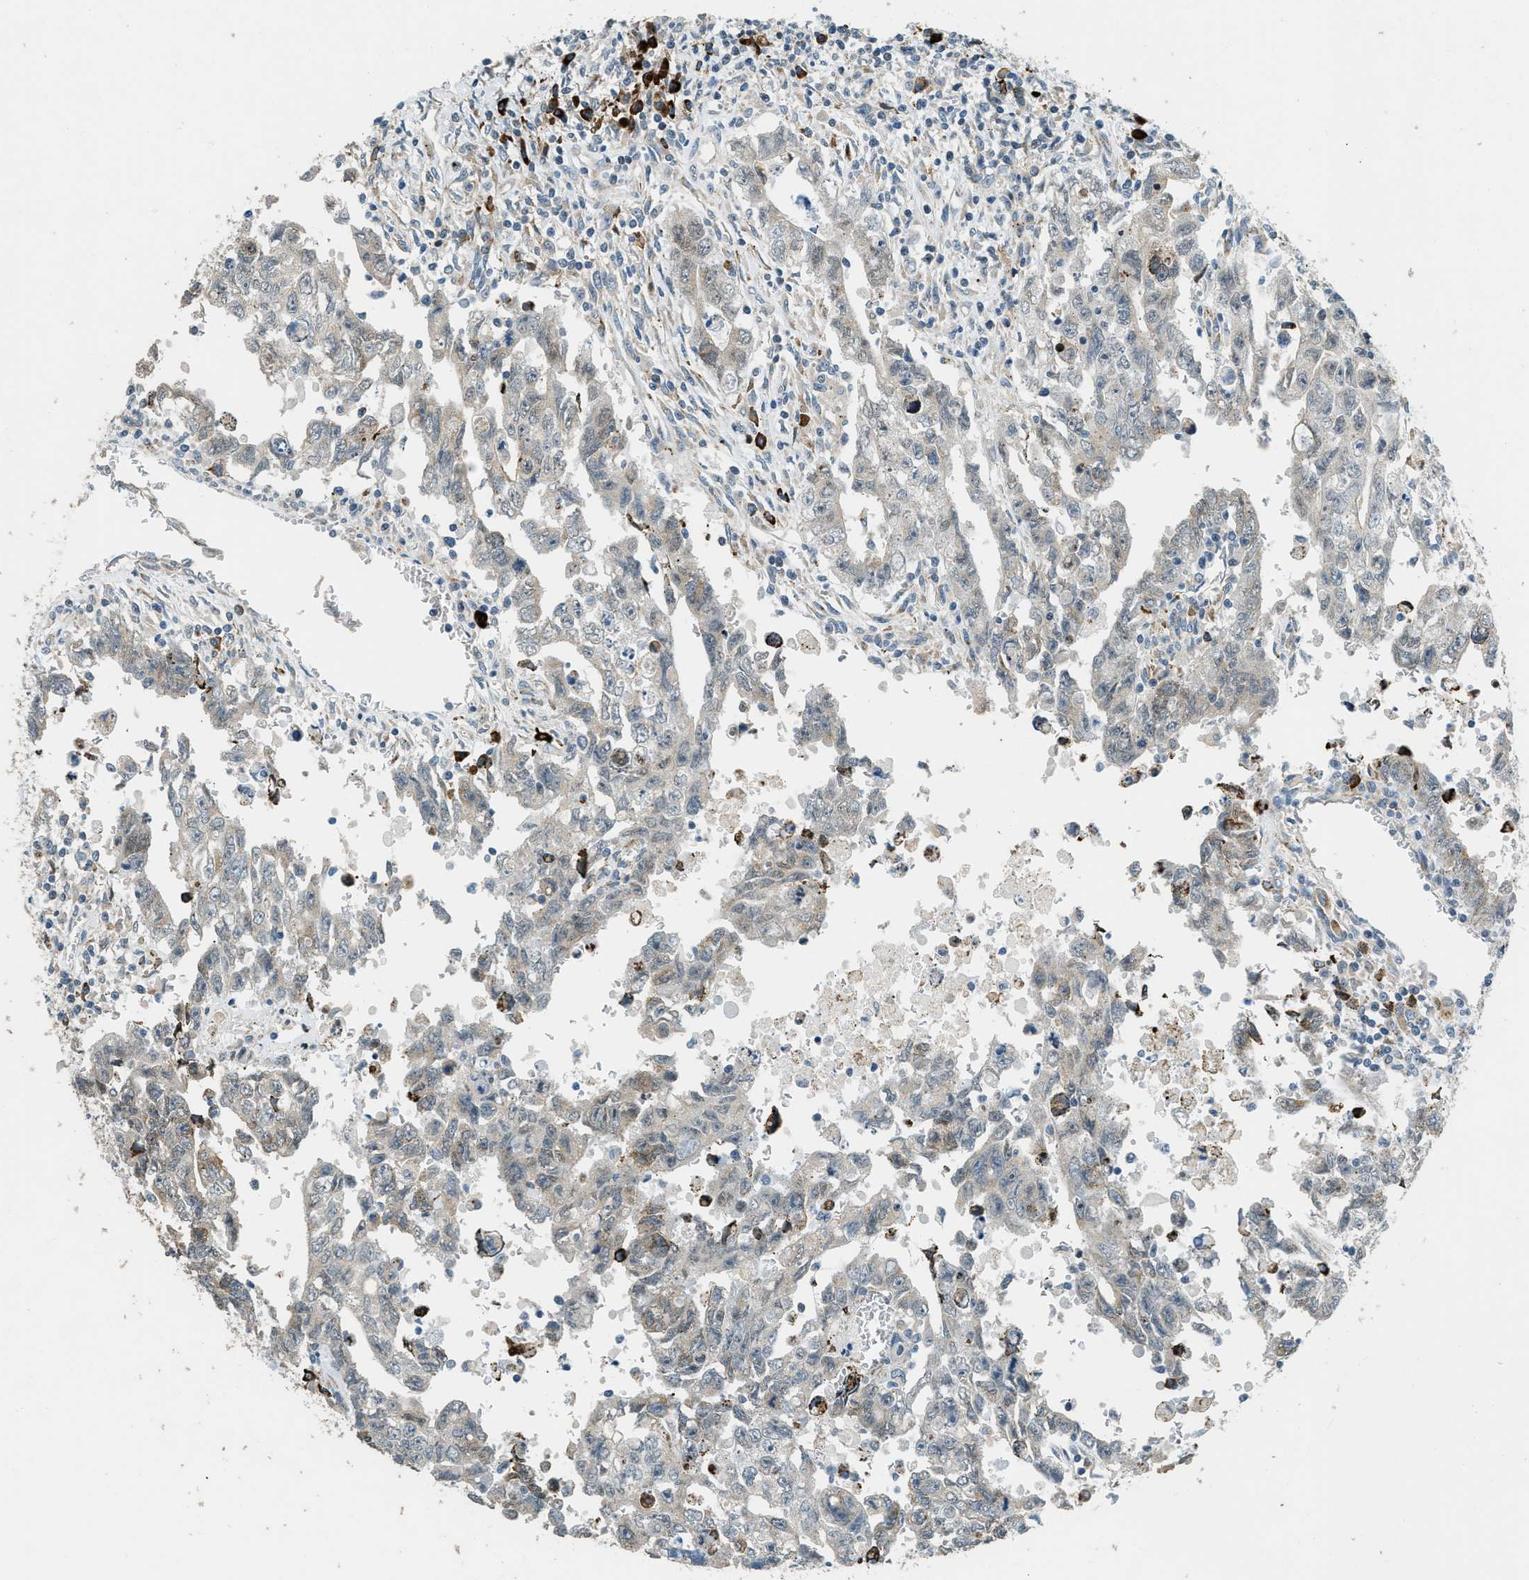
{"staining": {"intensity": "moderate", "quantity": "<25%", "location": "cytoplasmic/membranous"}, "tissue": "testis cancer", "cell_type": "Tumor cells", "image_type": "cancer", "snomed": [{"axis": "morphology", "description": "Carcinoma, Embryonal, NOS"}, {"axis": "topography", "description": "Testis"}], "caption": "The image displays staining of testis cancer (embryonal carcinoma), revealing moderate cytoplasmic/membranous protein expression (brown color) within tumor cells.", "gene": "HERC2", "patient": {"sex": "male", "age": 28}}